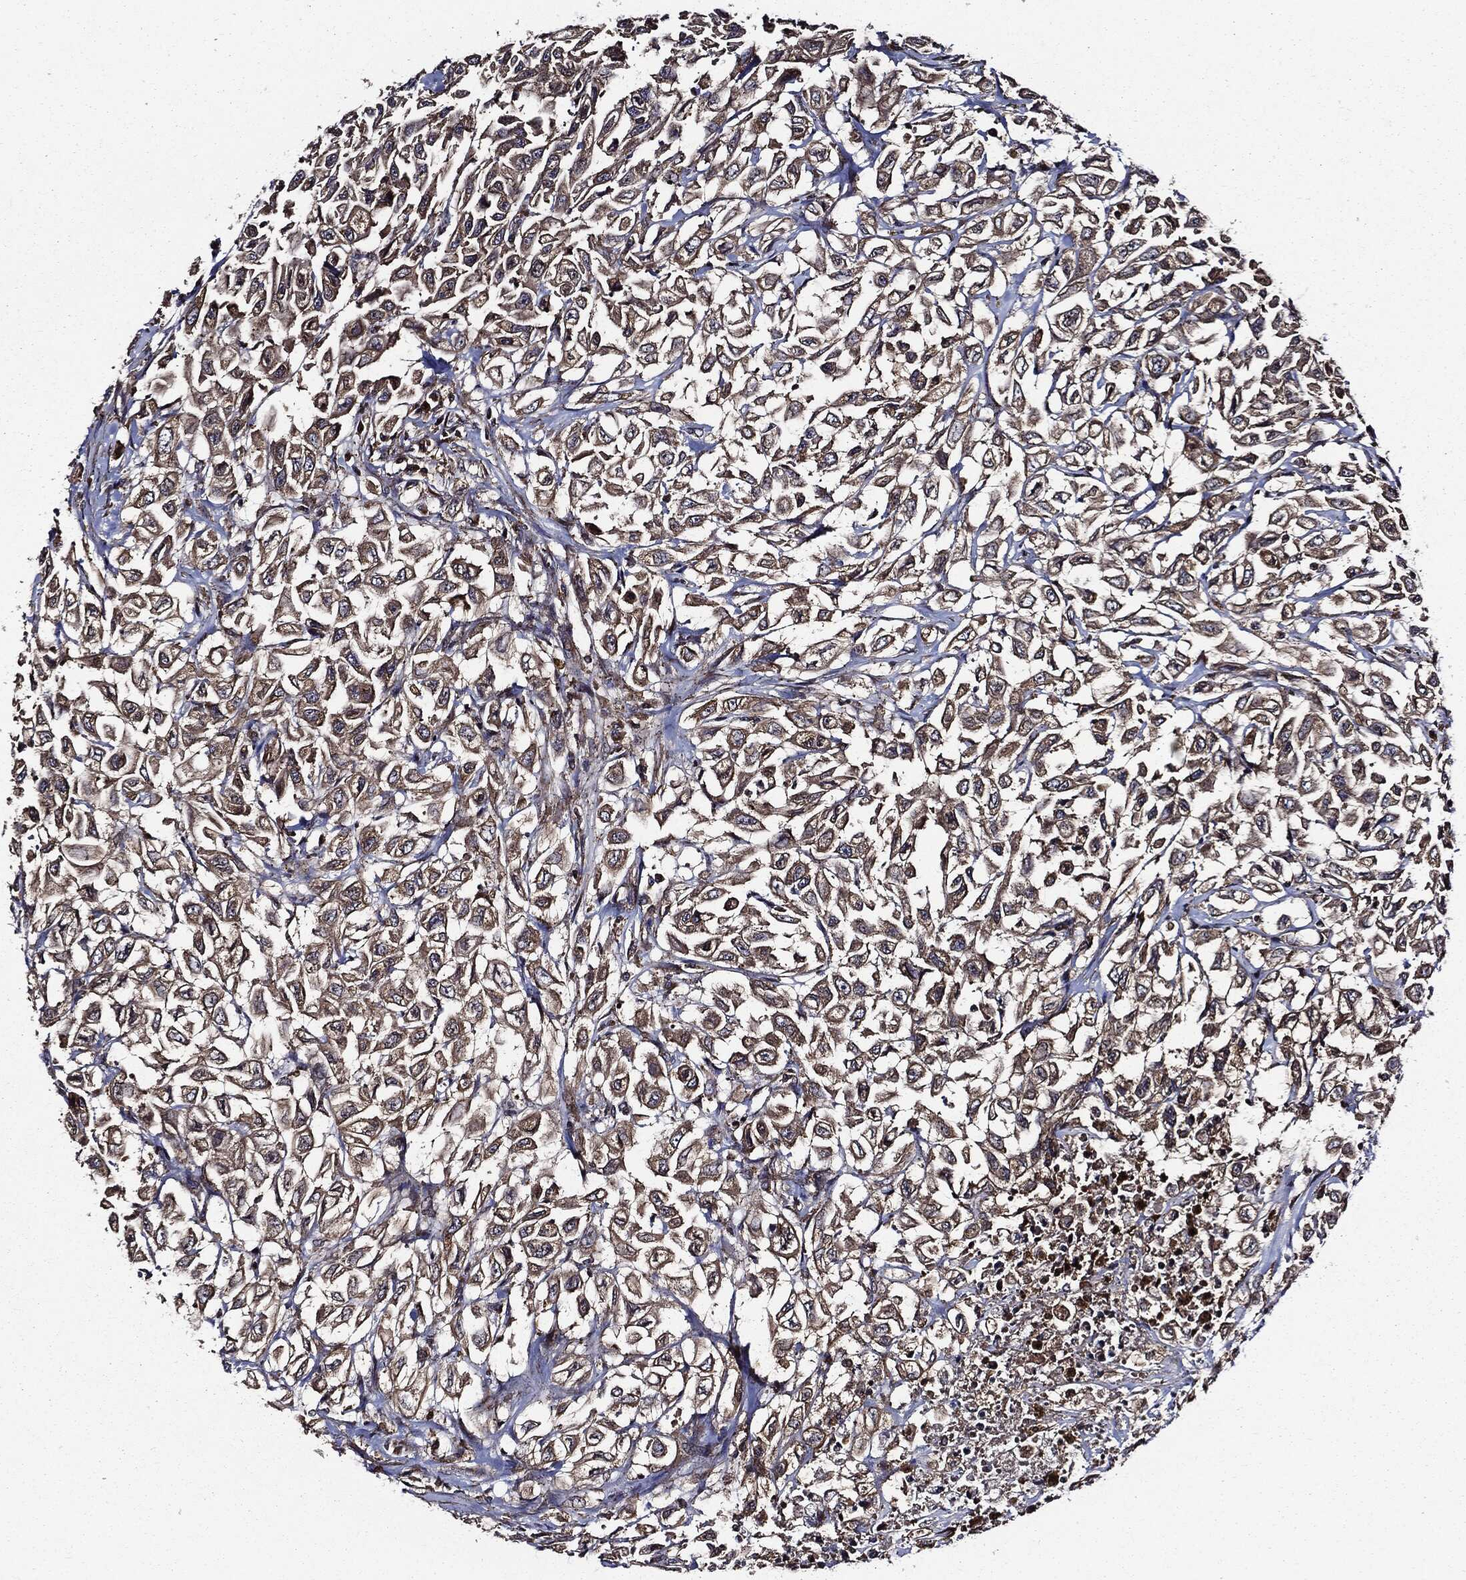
{"staining": {"intensity": "strong", "quantity": "<25%", "location": "cytoplasmic/membranous"}, "tissue": "urothelial cancer", "cell_type": "Tumor cells", "image_type": "cancer", "snomed": [{"axis": "morphology", "description": "Urothelial carcinoma, High grade"}, {"axis": "topography", "description": "Urinary bladder"}], "caption": "Protein analysis of urothelial cancer tissue shows strong cytoplasmic/membranous positivity in about <25% of tumor cells. Nuclei are stained in blue.", "gene": "PDCD6IP", "patient": {"sex": "female", "age": 56}}